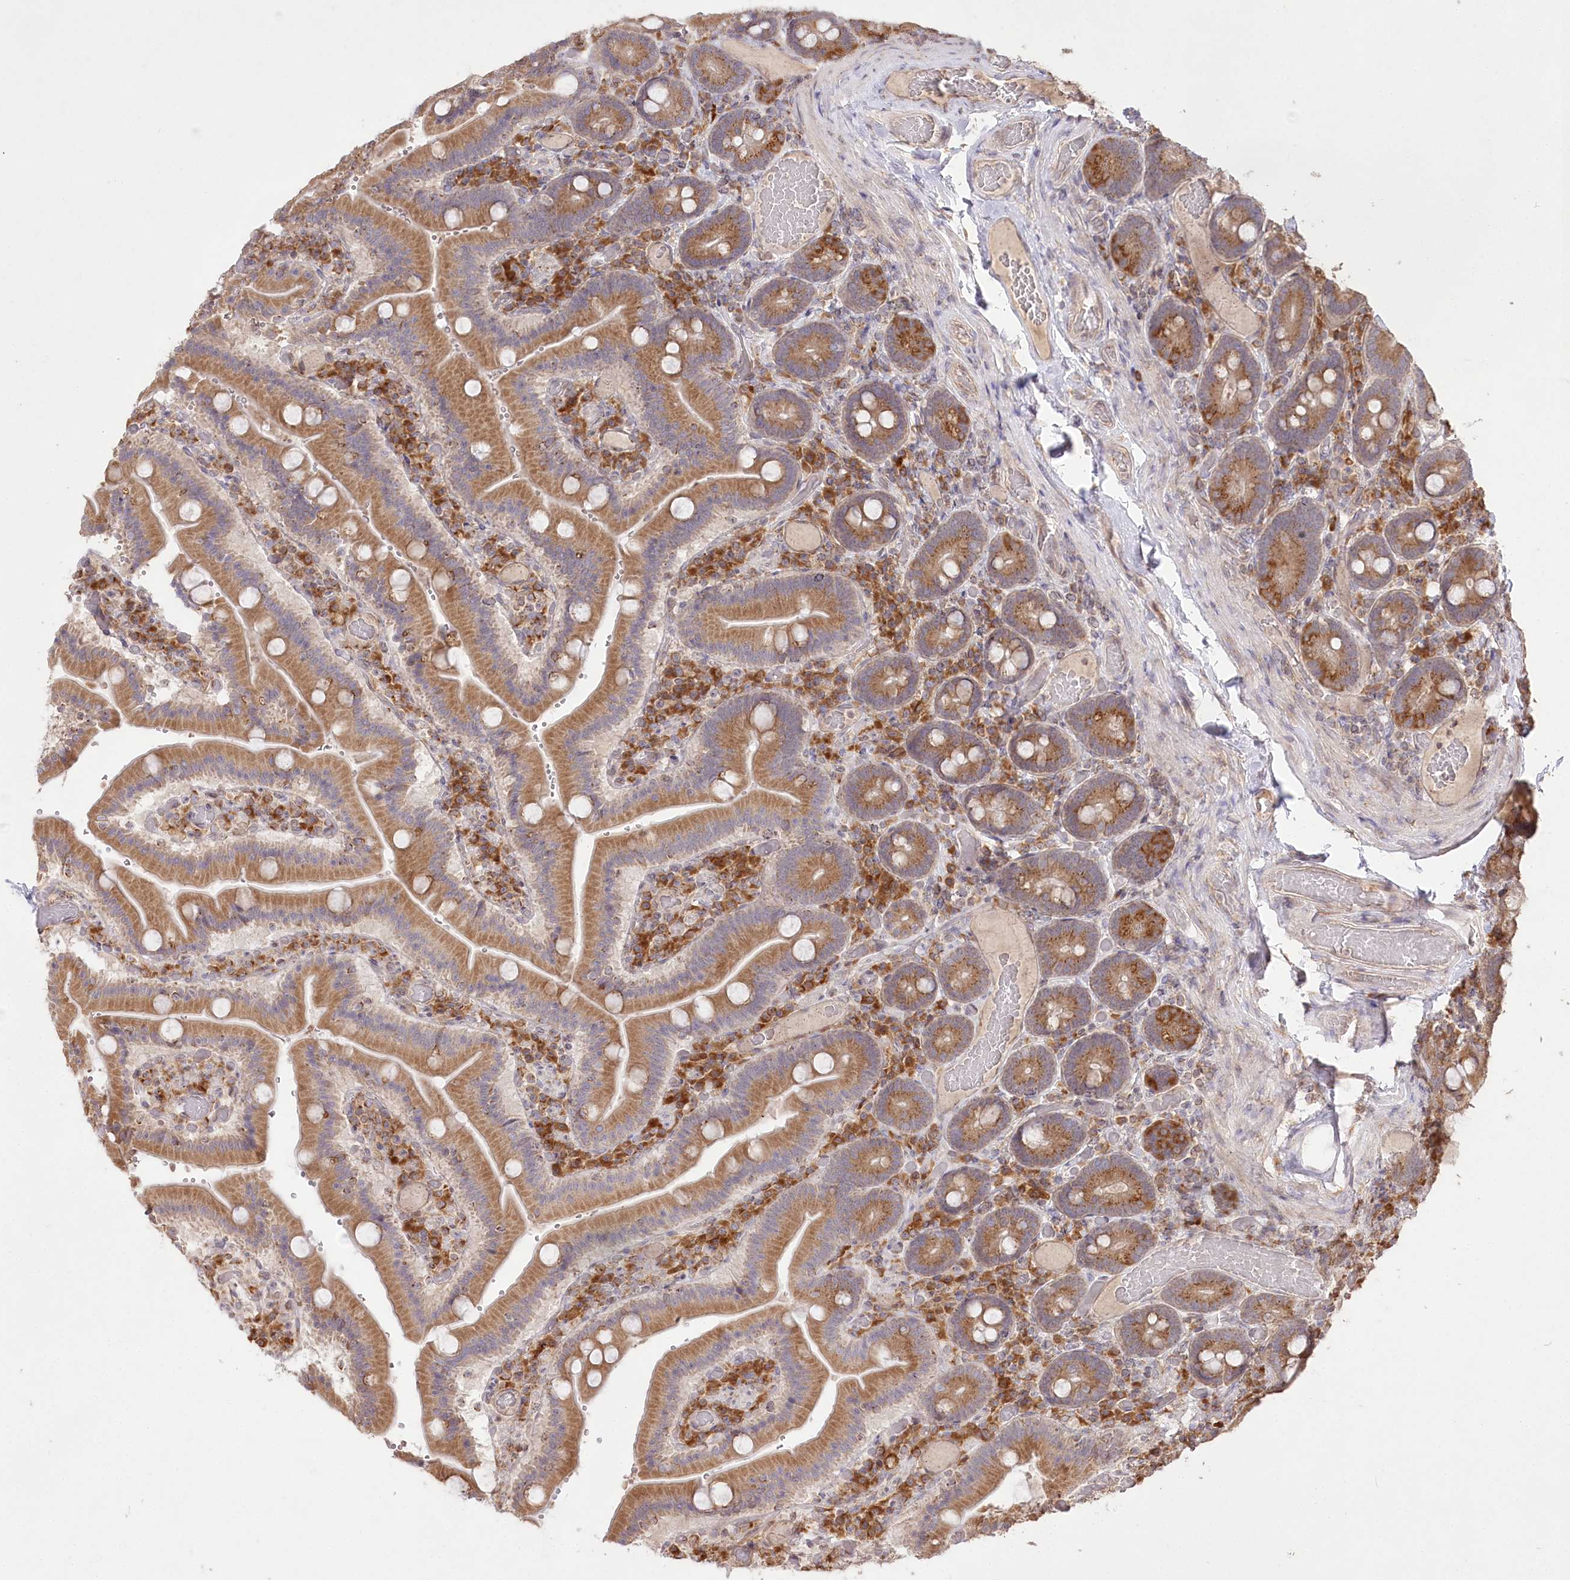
{"staining": {"intensity": "moderate", "quantity": ">75%", "location": "cytoplasmic/membranous"}, "tissue": "duodenum", "cell_type": "Glandular cells", "image_type": "normal", "snomed": [{"axis": "morphology", "description": "Normal tissue, NOS"}, {"axis": "topography", "description": "Duodenum"}], "caption": "An immunohistochemistry image of benign tissue is shown. Protein staining in brown shows moderate cytoplasmic/membranous positivity in duodenum within glandular cells.", "gene": "STT3B", "patient": {"sex": "female", "age": 62}}